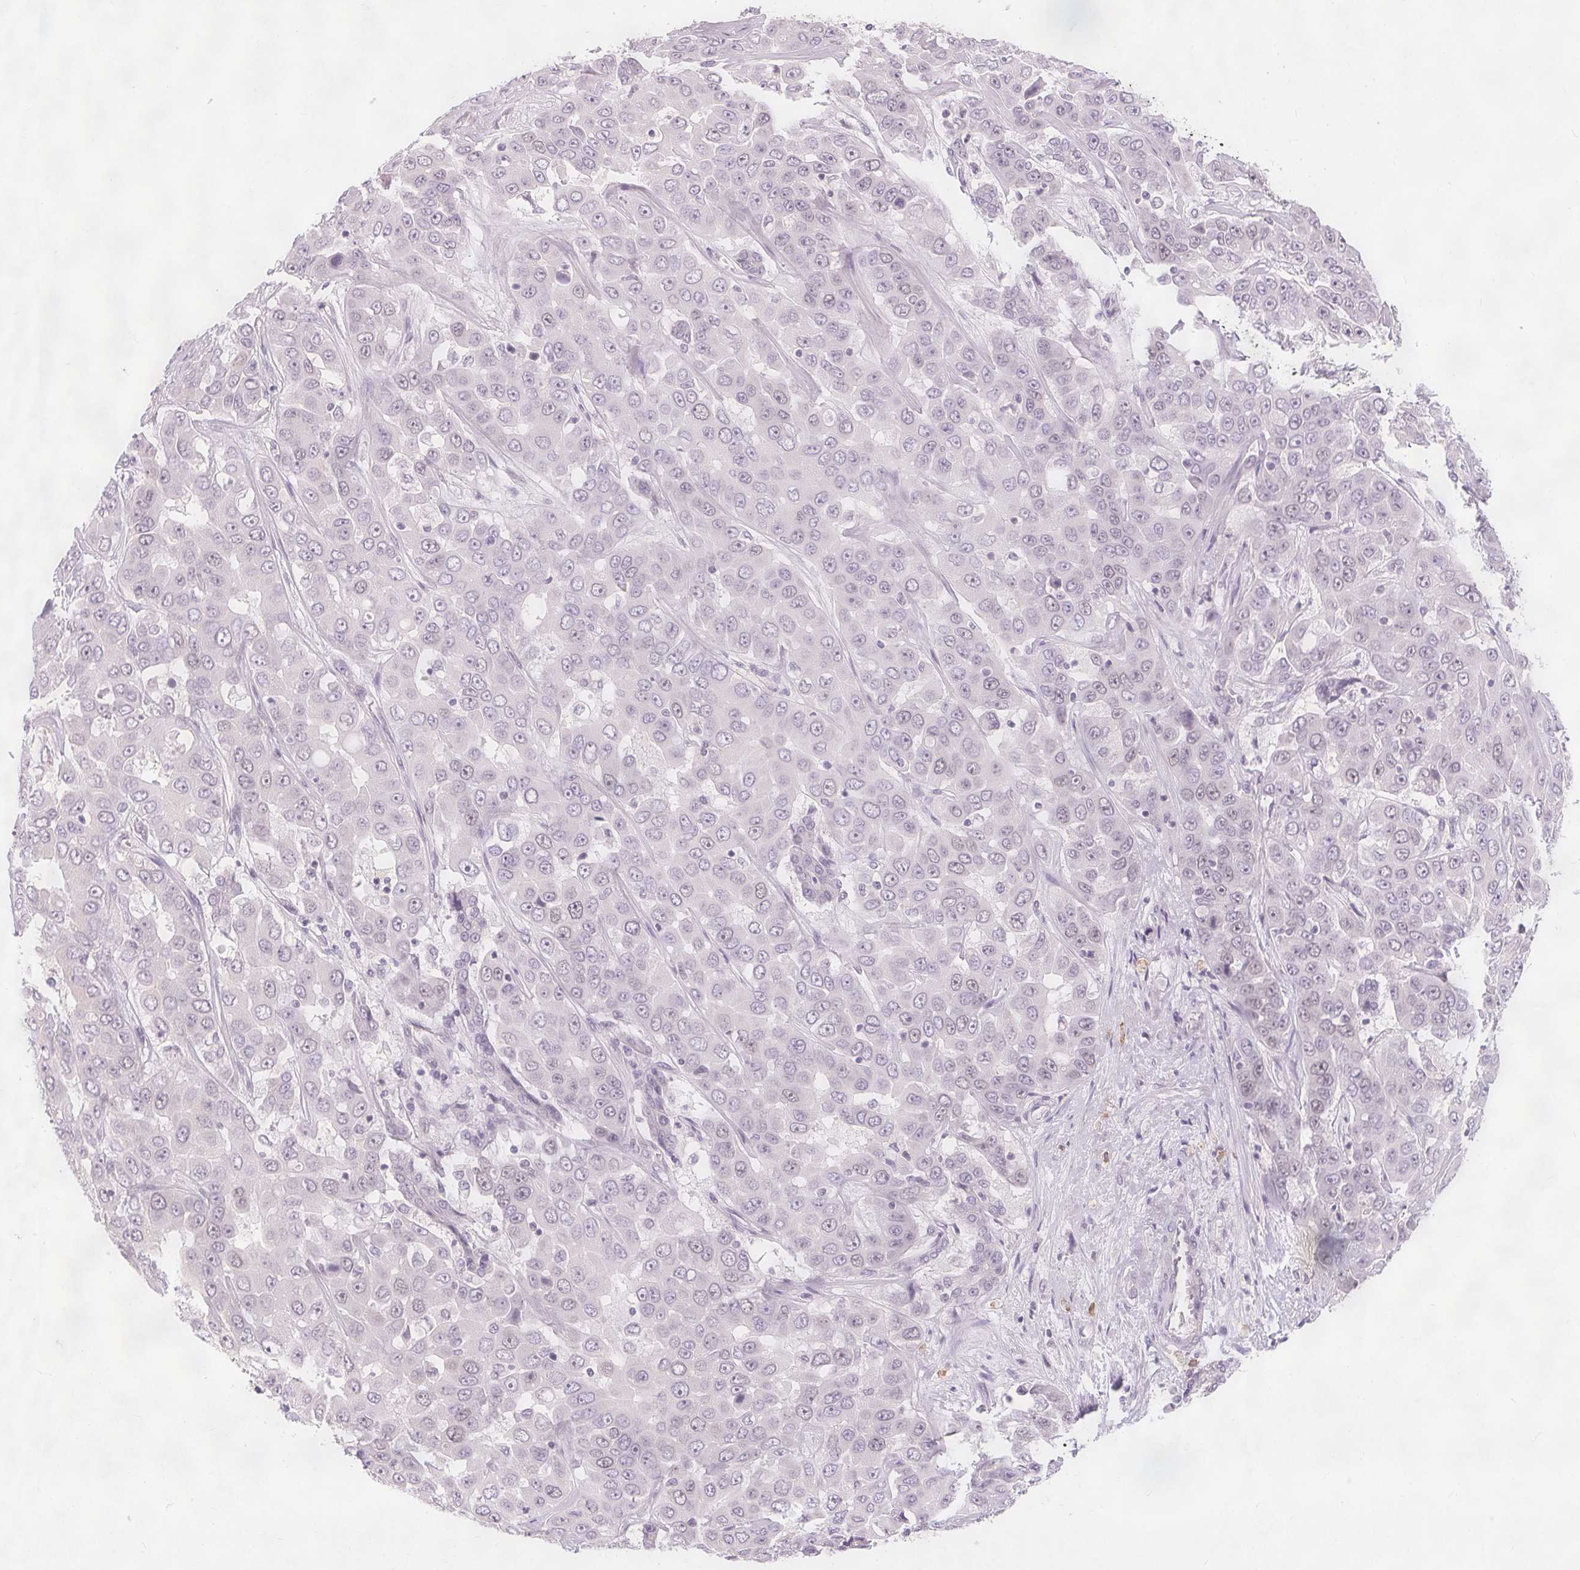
{"staining": {"intensity": "negative", "quantity": "none", "location": "none"}, "tissue": "liver cancer", "cell_type": "Tumor cells", "image_type": "cancer", "snomed": [{"axis": "morphology", "description": "Cholangiocarcinoma"}, {"axis": "topography", "description": "Liver"}], "caption": "An immunohistochemistry (IHC) micrograph of liver cancer (cholangiocarcinoma) is shown. There is no staining in tumor cells of liver cancer (cholangiocarcinoma). (Stains: DAB immunohistochemistry with hematoxylin counter stain, Microscopy: brightfield microscopy at high magnification).", "gene": "TIPIN", "patient": {"sex": "female", "age": 52}}